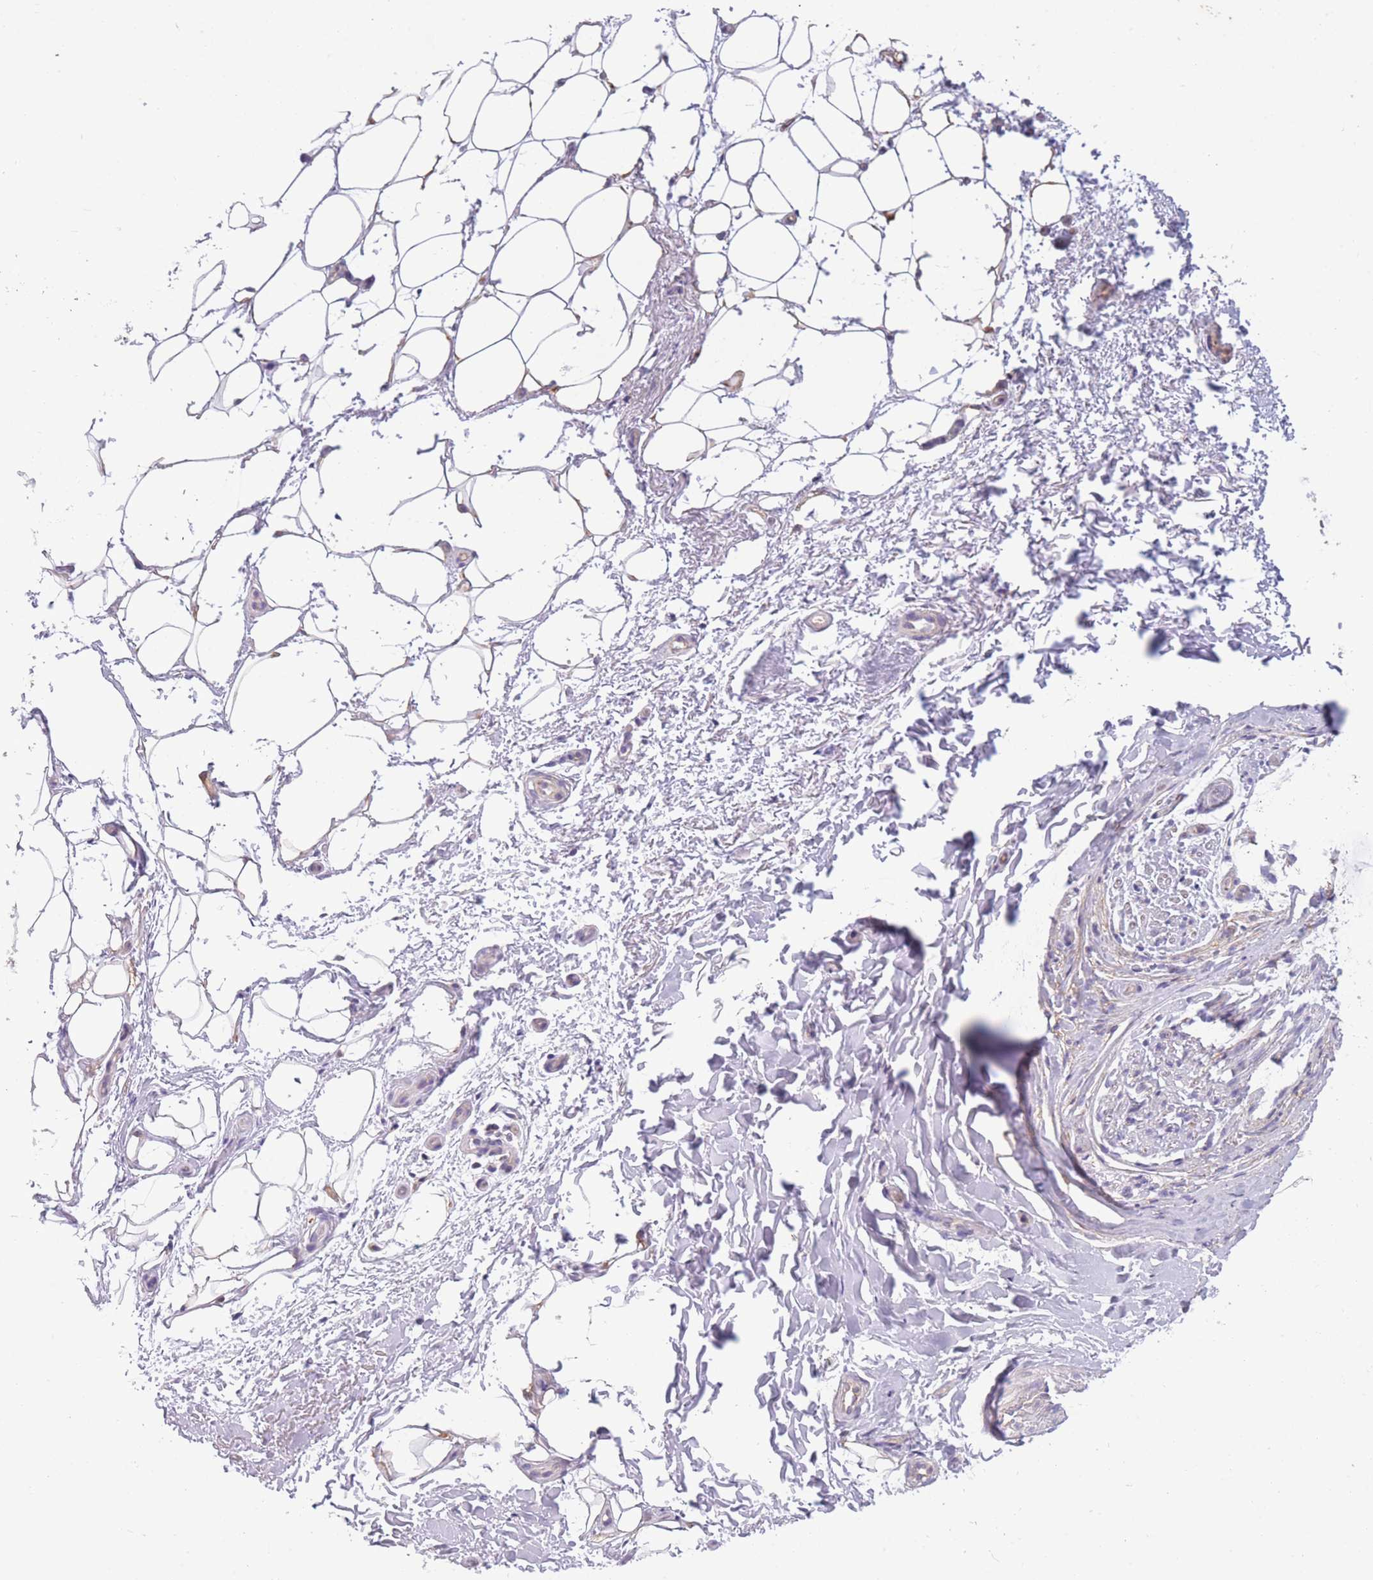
{"staining": {"intensity": "negative", "quantity": "none", "location": "none"}, "tissue": "adipose tissue", "cell_type": "Adipocytes", "image_type": "normal", "snomed": [{"axis": "morphology", "description": "Normal tissue, NOS"}, {"axis": "topography", "description": "Peripheral nerve tissue"}], "caption": "An image of adipose tissue stained for a protein displays no brown staining in adipocytes.", "gene": "MRPS18C", "patient": {"sex": "female", "age": 61}}